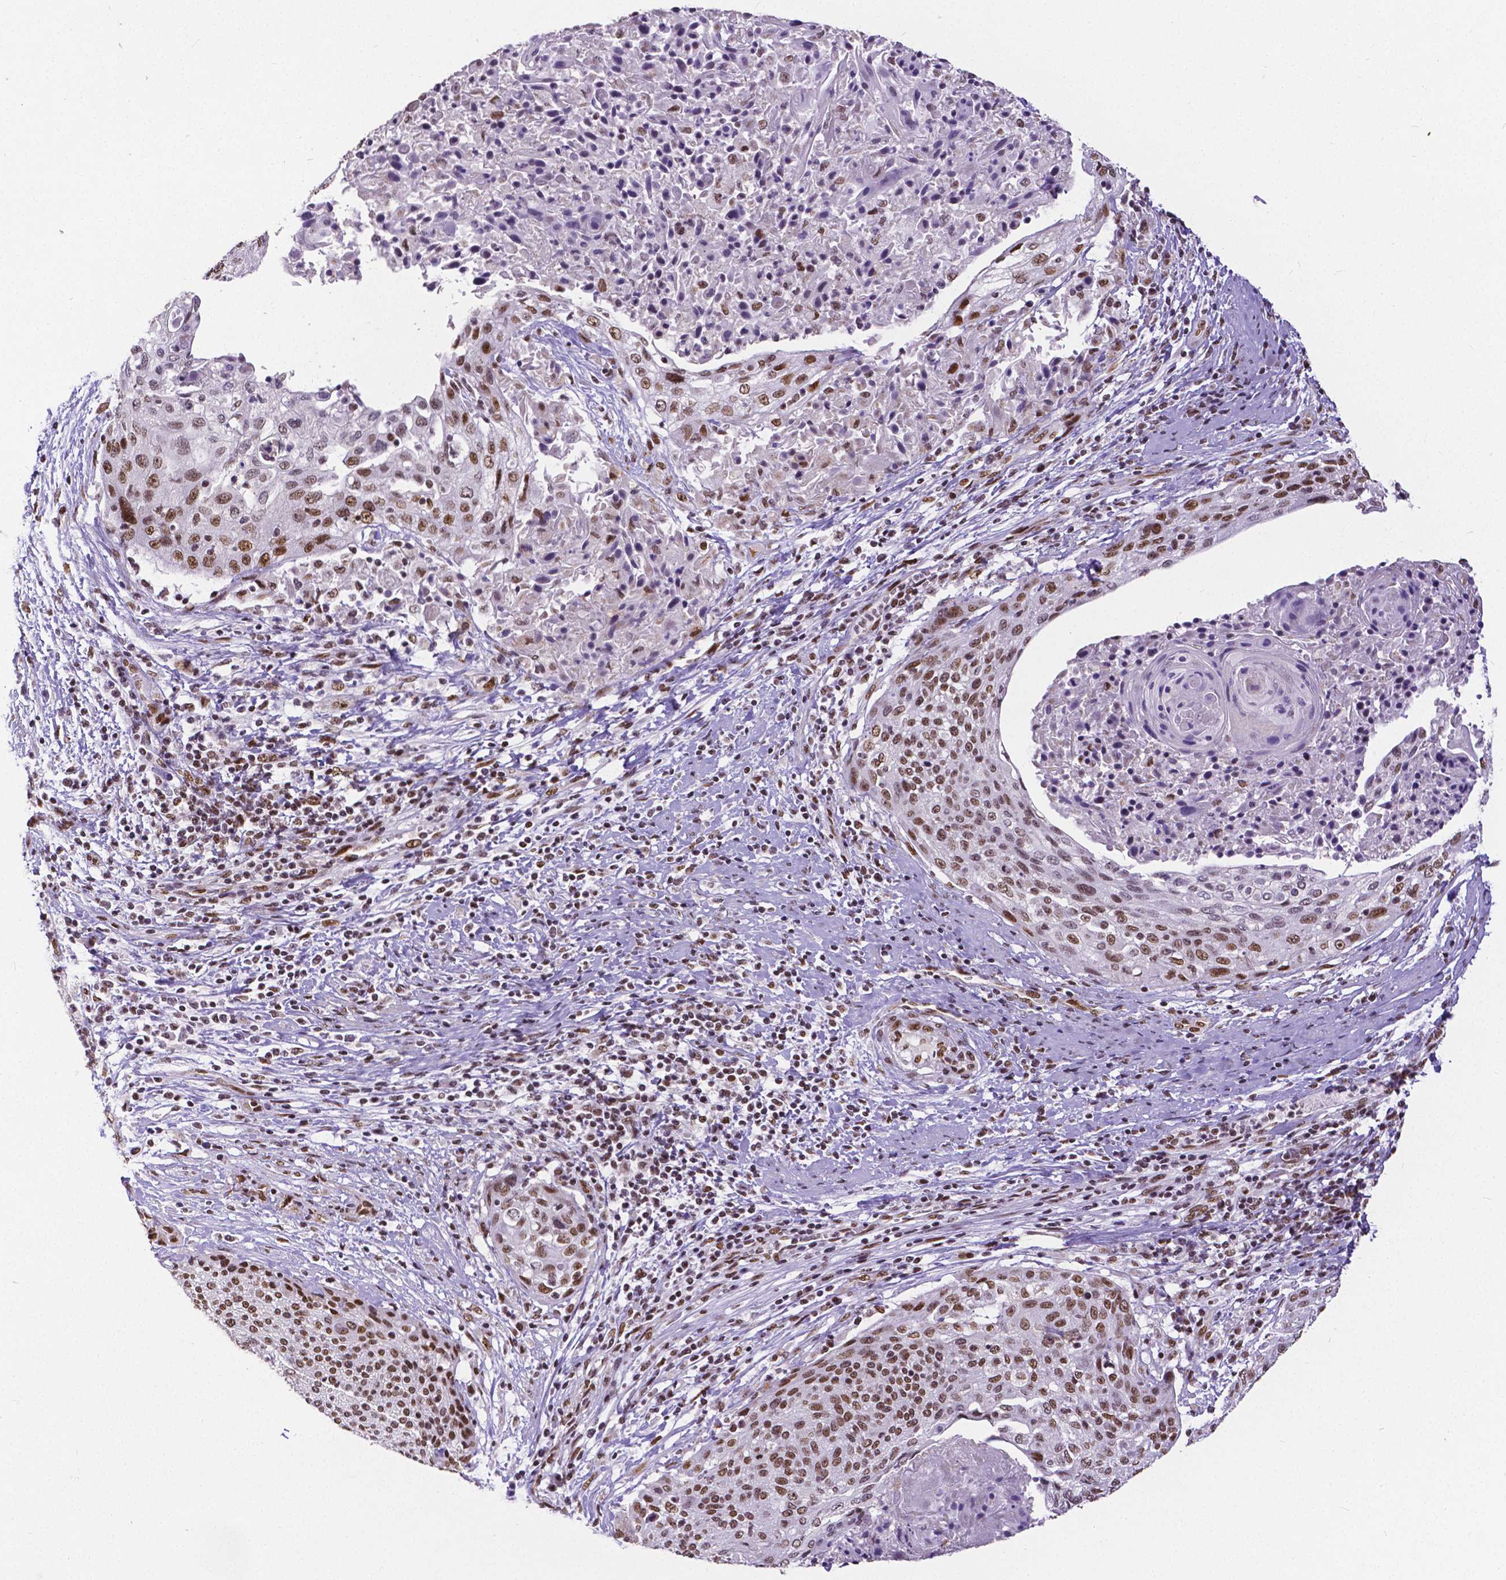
{"staining": {"intensity": "moderate", "quantity": ">75%", "location": "nuclear"}, "tissue": "cervical cancer", "cell_type": "Tumor cells", "image_type": "cancer", "snomed": [{"axis": "morphology", "description": "Squamous cell carcinoma, NOS"}, {"axis": "topography", "description": "Cervix"}], "caption": "Immunohistochemical staining of human squamous cell carcinoma (cervical) exhibits medium levels of moderate nuclear protein staining in approximately >75% of tumor cells. Nuclei are stained in blue.", "gene": "ATRX", "patient": {"sex": "female", "age": 31}}